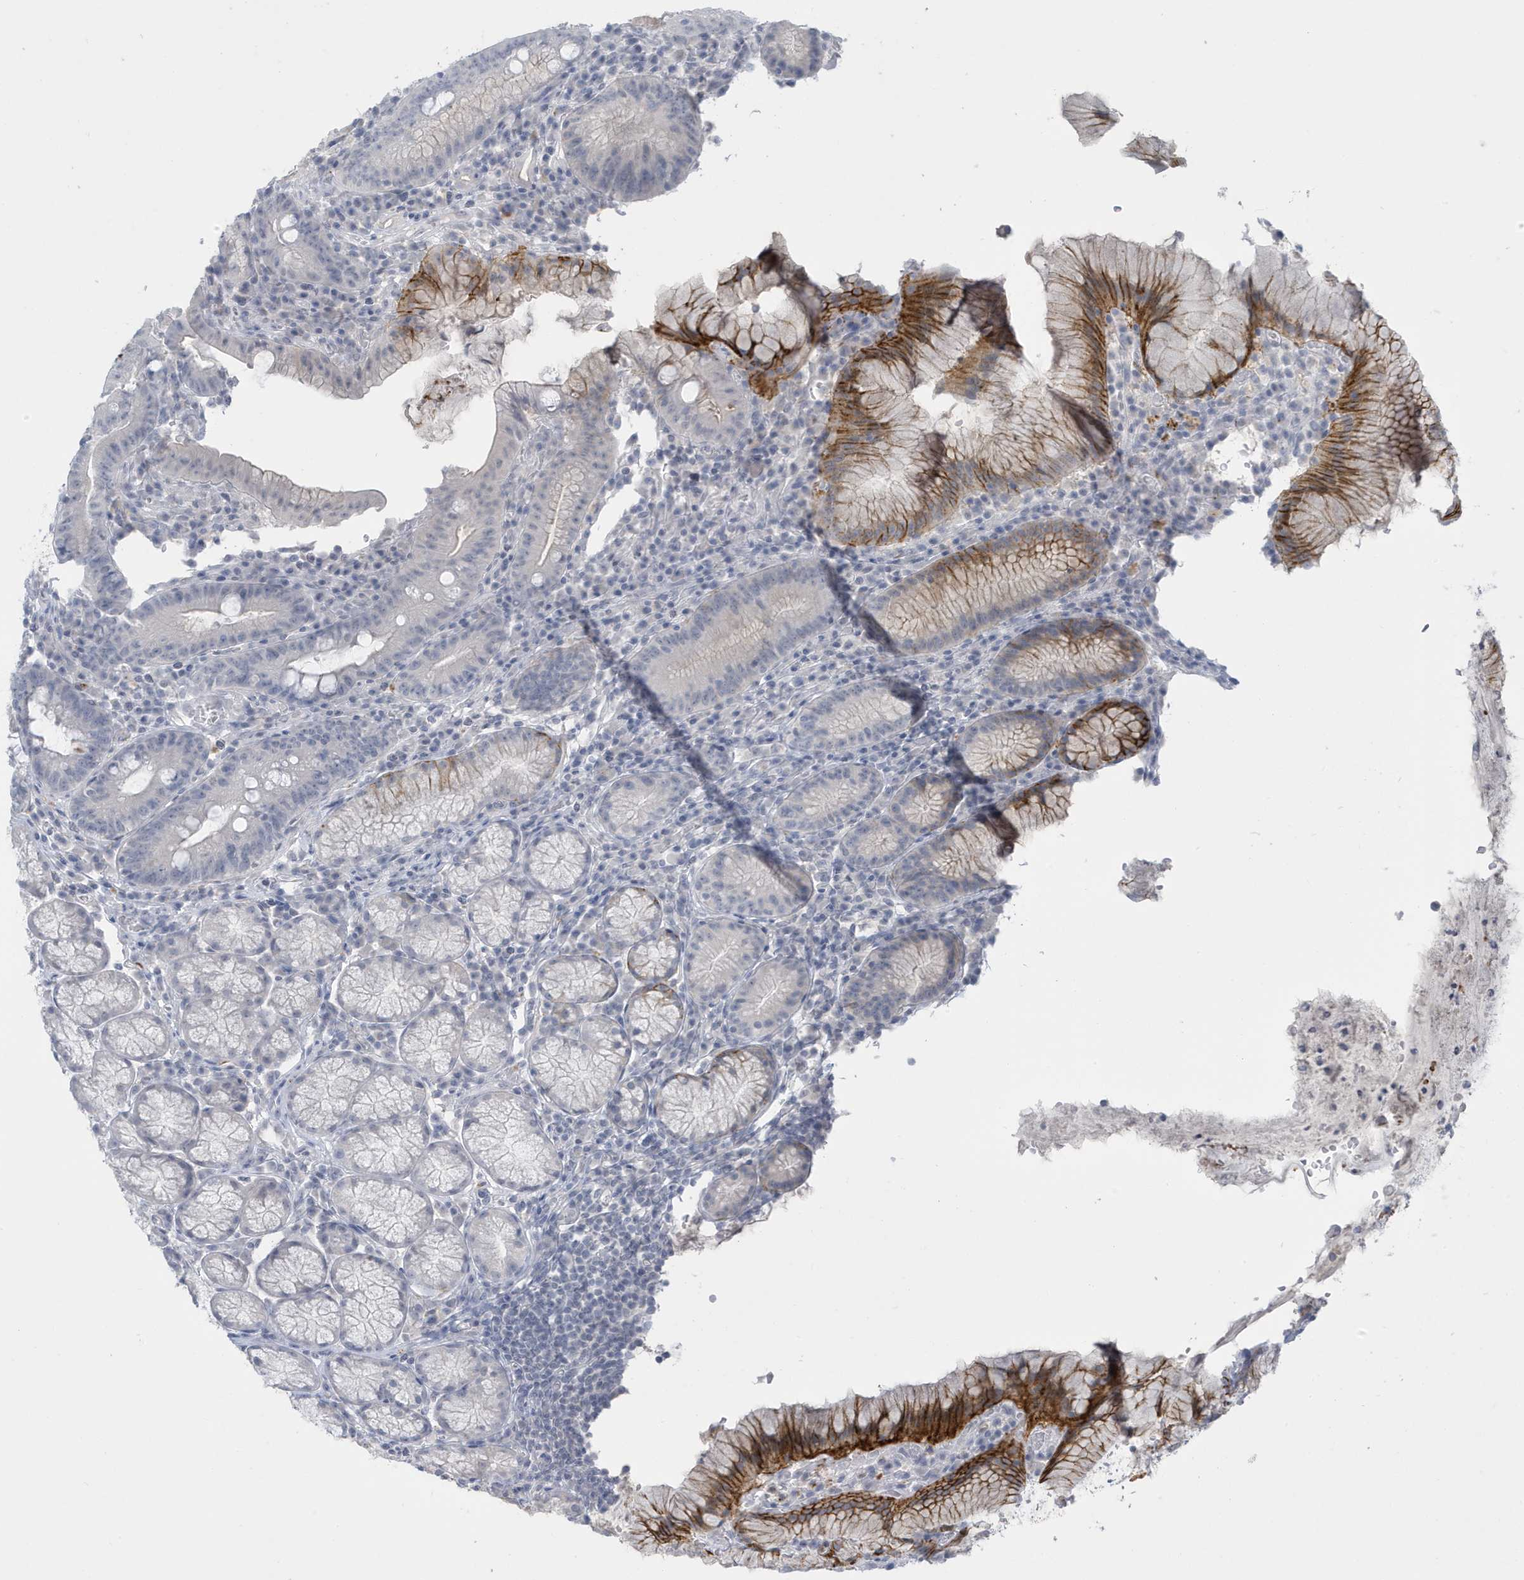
{"staining": {"intensity": "strong", "quantity": "<25%", "location": "cytoplasmic/membranous"}, "tissue": "stomach", "cell_type": "Glandular cells", "image_type": "normal", "snomed": [{"axis": "morphology", "description": "Normal tissue, NOS"}, {"axis": "topography", "description": "Stomach"}], "caption": "Protein staining demonstrates strong cytoplasmic/membranous positivity in about <25% of glandular cells in normal stomach.", "gene": "PERM1", "patient": {"sex": "male", "age": 55}}